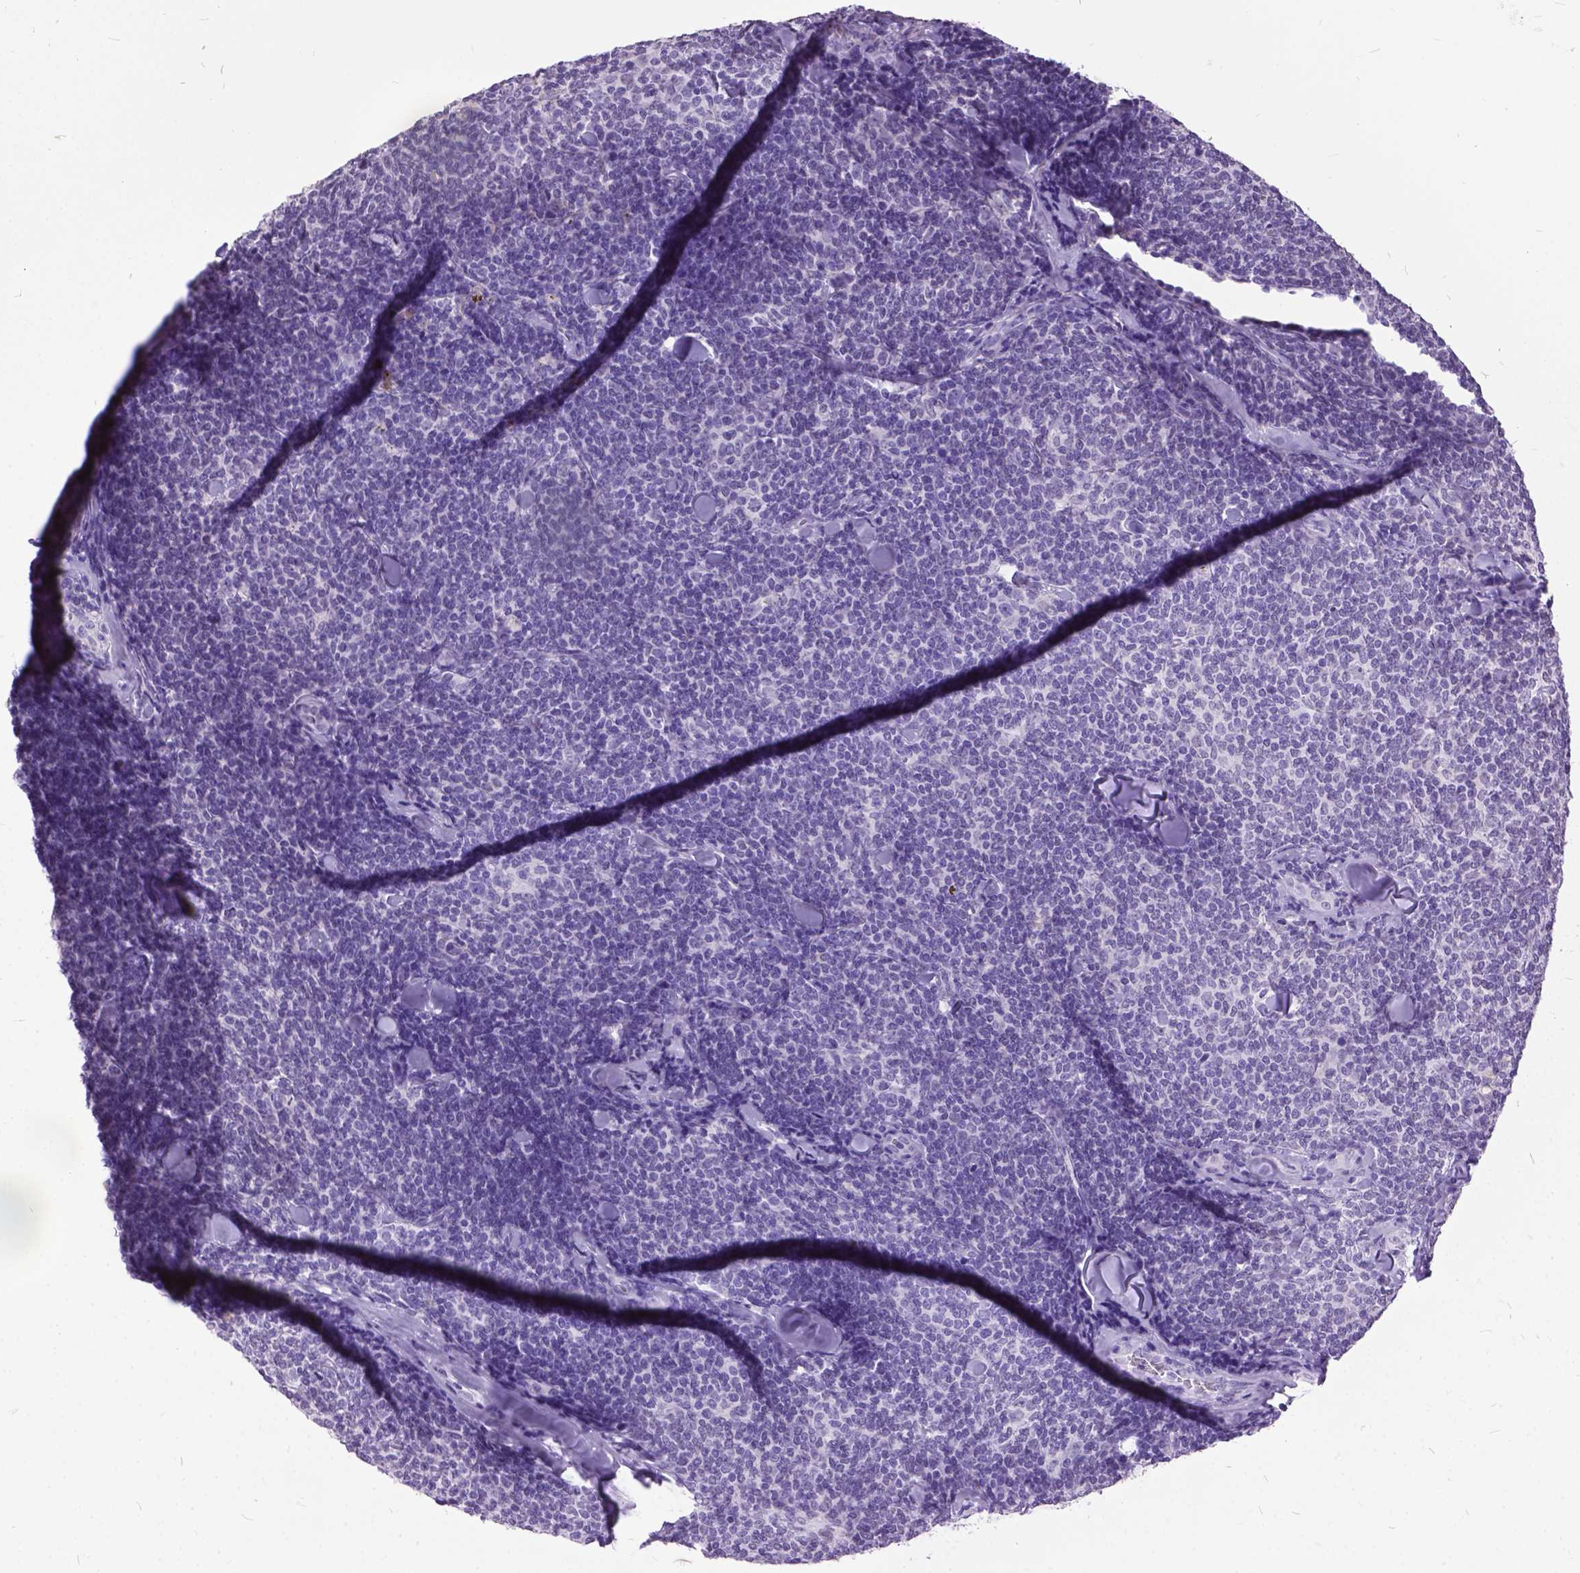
{"staining": {"intensity": "negative", "quantity": "none", "location": "none"}, "tissue": "lymphoma", "cell_type": "Tumor cells", "image_type": "cancer", "snomed": [{"axis": "morphology", "description": "Malignant lymphoma, non-Hodgkin's type, Low grade"}, {"axis": "topography", "description": "Lymph node"}], "caption": "This is a image of IHC staining of malignant lymphoma, non-Hodgkin's type (low-grade), which shows no staining in tumor cells. (DAB IHC visualized using brightfield microscopy, high magnification).", "gene": "MARCHF10", "patient": {"sex": "female", "age": 56}}